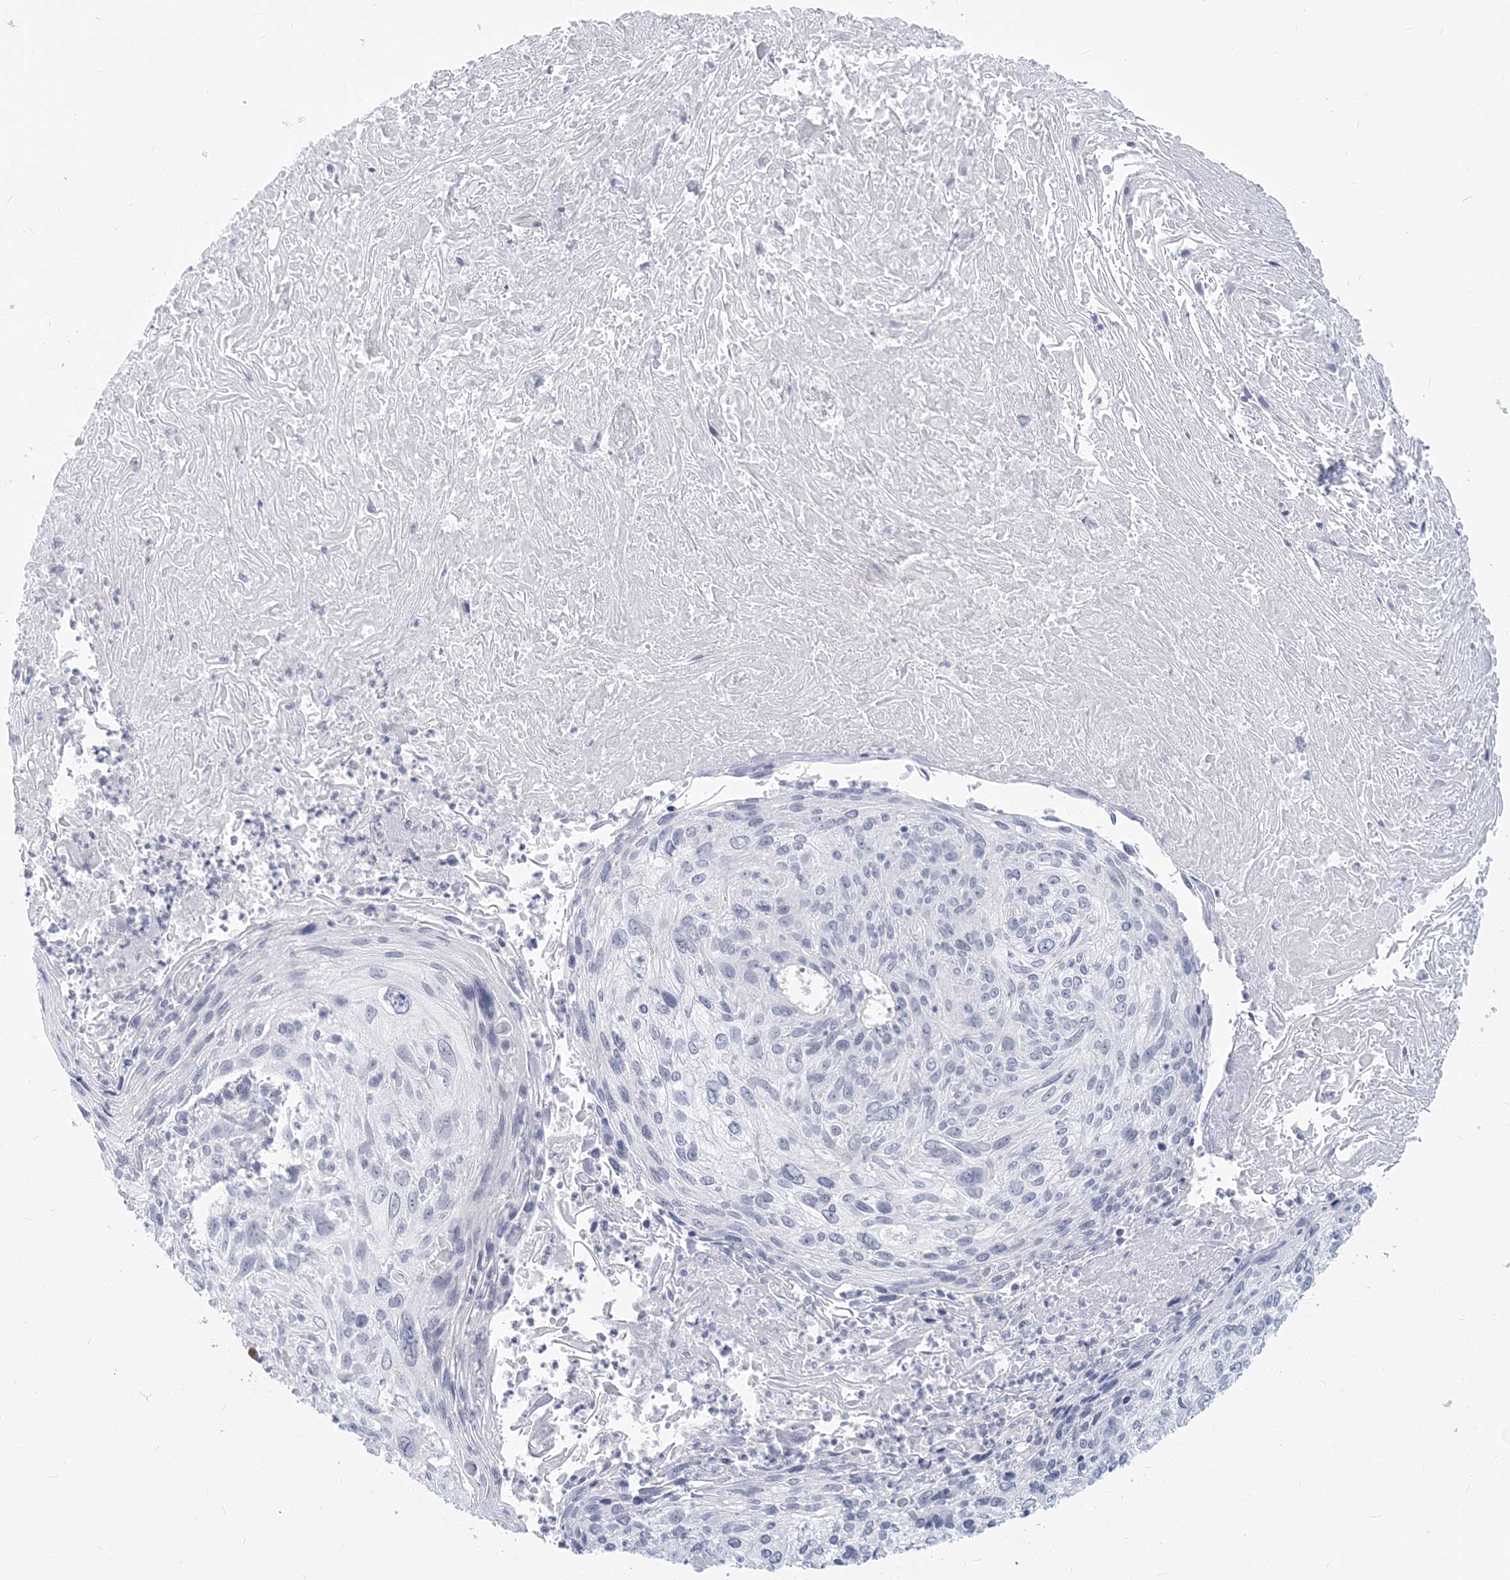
{"staining": {"intensity": "negative", "quantity": "none", "location": "none"}, "tissue": "cervical cancer", "cell_type": "Tumor cells", "image_type": "cancer", "snomed": [{"axis": "morphology", "description": "Squamous cell carcinoma, NOS"}, {"axis": "topography", "description": "Cervix"}], "caption": "Immunohistochemical staining of cervical cancer reveals no significant positivity in tumor cells.", "gene": "GMPPA", "patient": {"sex": "female", "age": 51}}